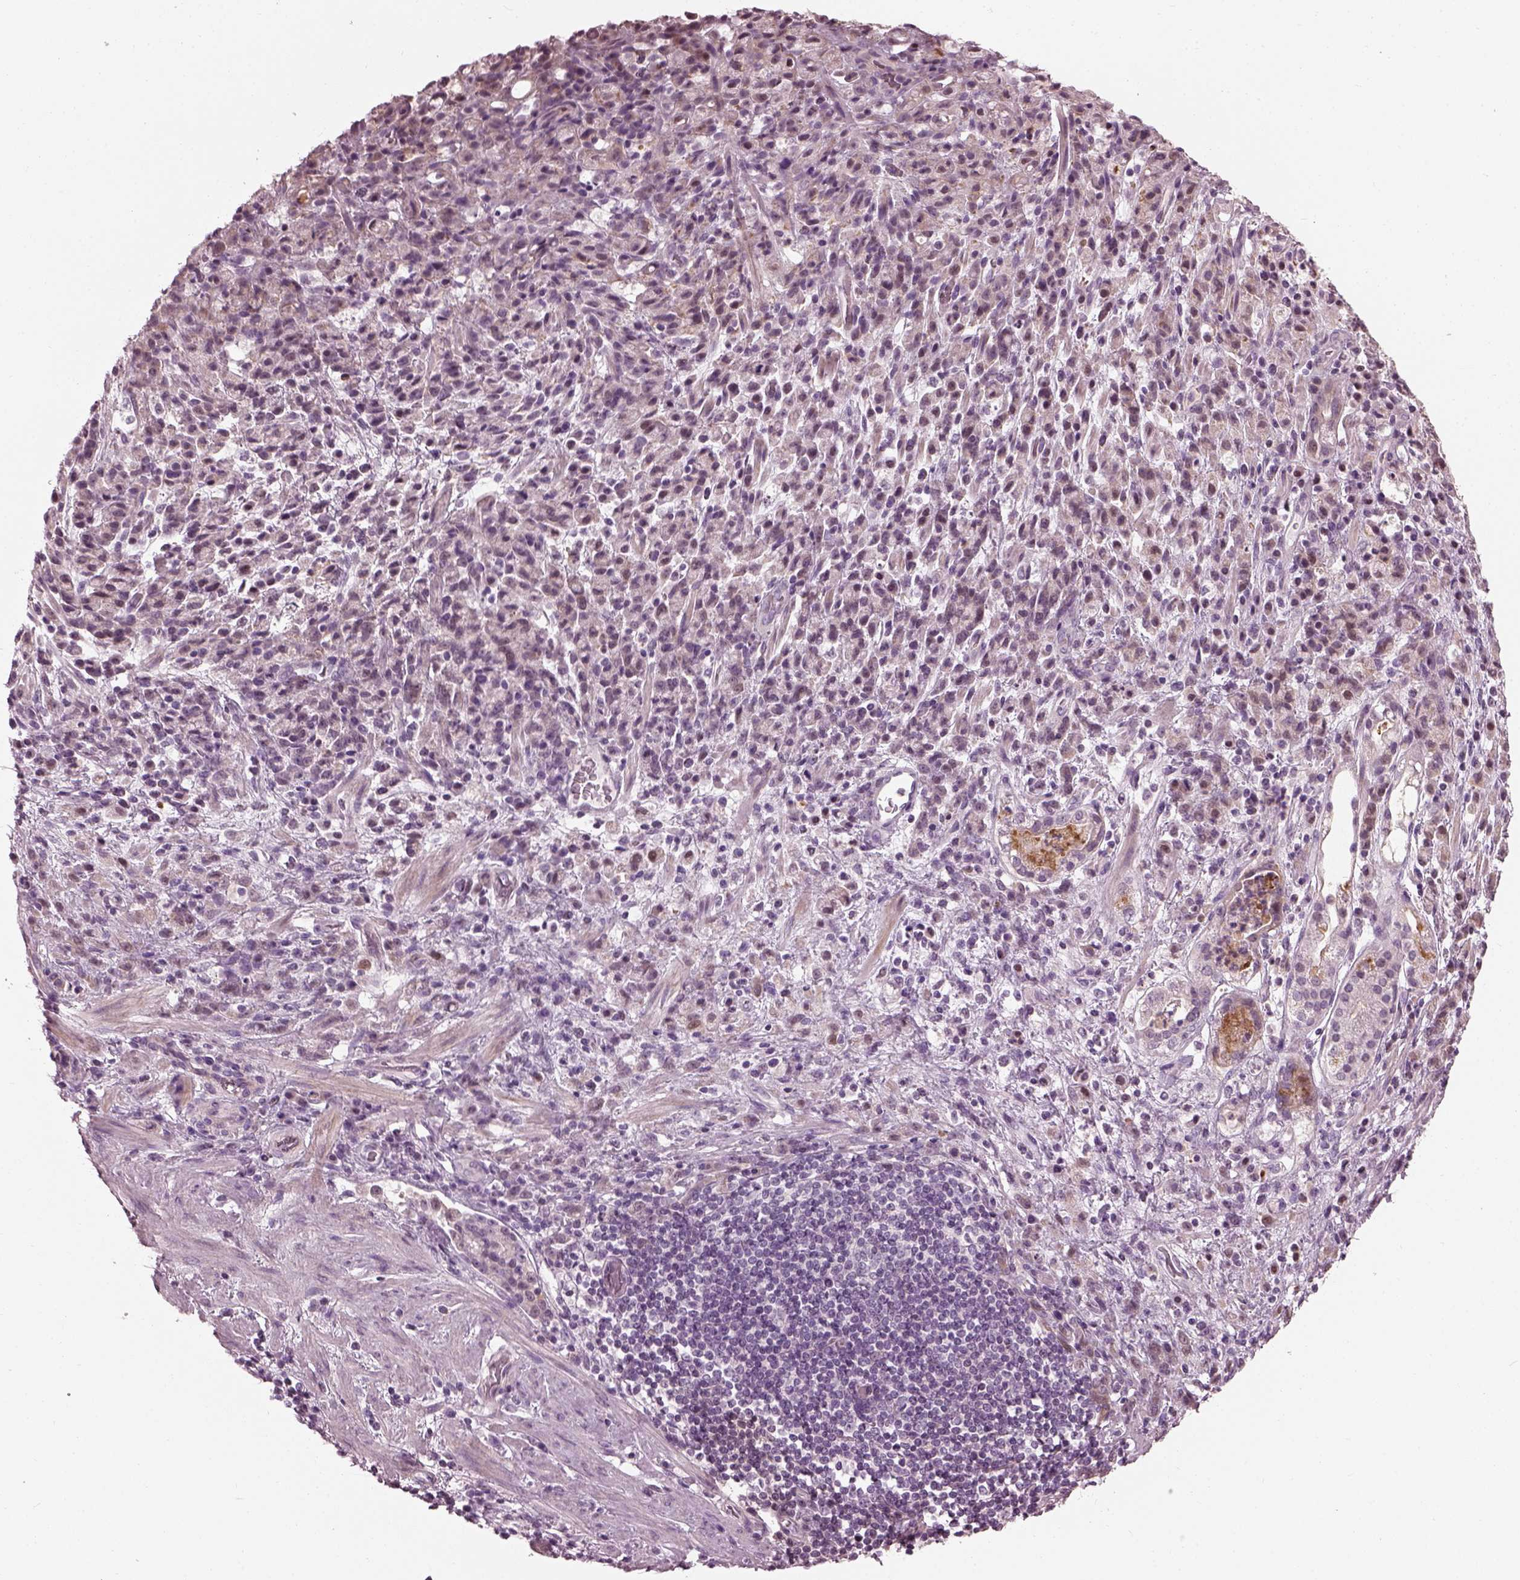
{"staining": {"intensity": "weak", "quantity": "<25%", "location": "nuclear"}, "tissue": "stomach cancer", "cell_type": "Tumor cells", "image_type": "cancer", "snomed": [{"axis": "morphology", "description": "Adenocarcinoma, NOS"}, {"axis": "topography", "description": "Stomach"}], "caption": "High power microscopy image of an immunohistochemistry micrograph of stomach cancer, revealing no significant expression in tumor cells. The staining is performed using DAB (3,3'-diaminobenzidine) brown chromogen with nuclei counter-stained in using hematoxylin.", "gene": "BFSP1", "patient": {"sex": "female", "age": 60}}